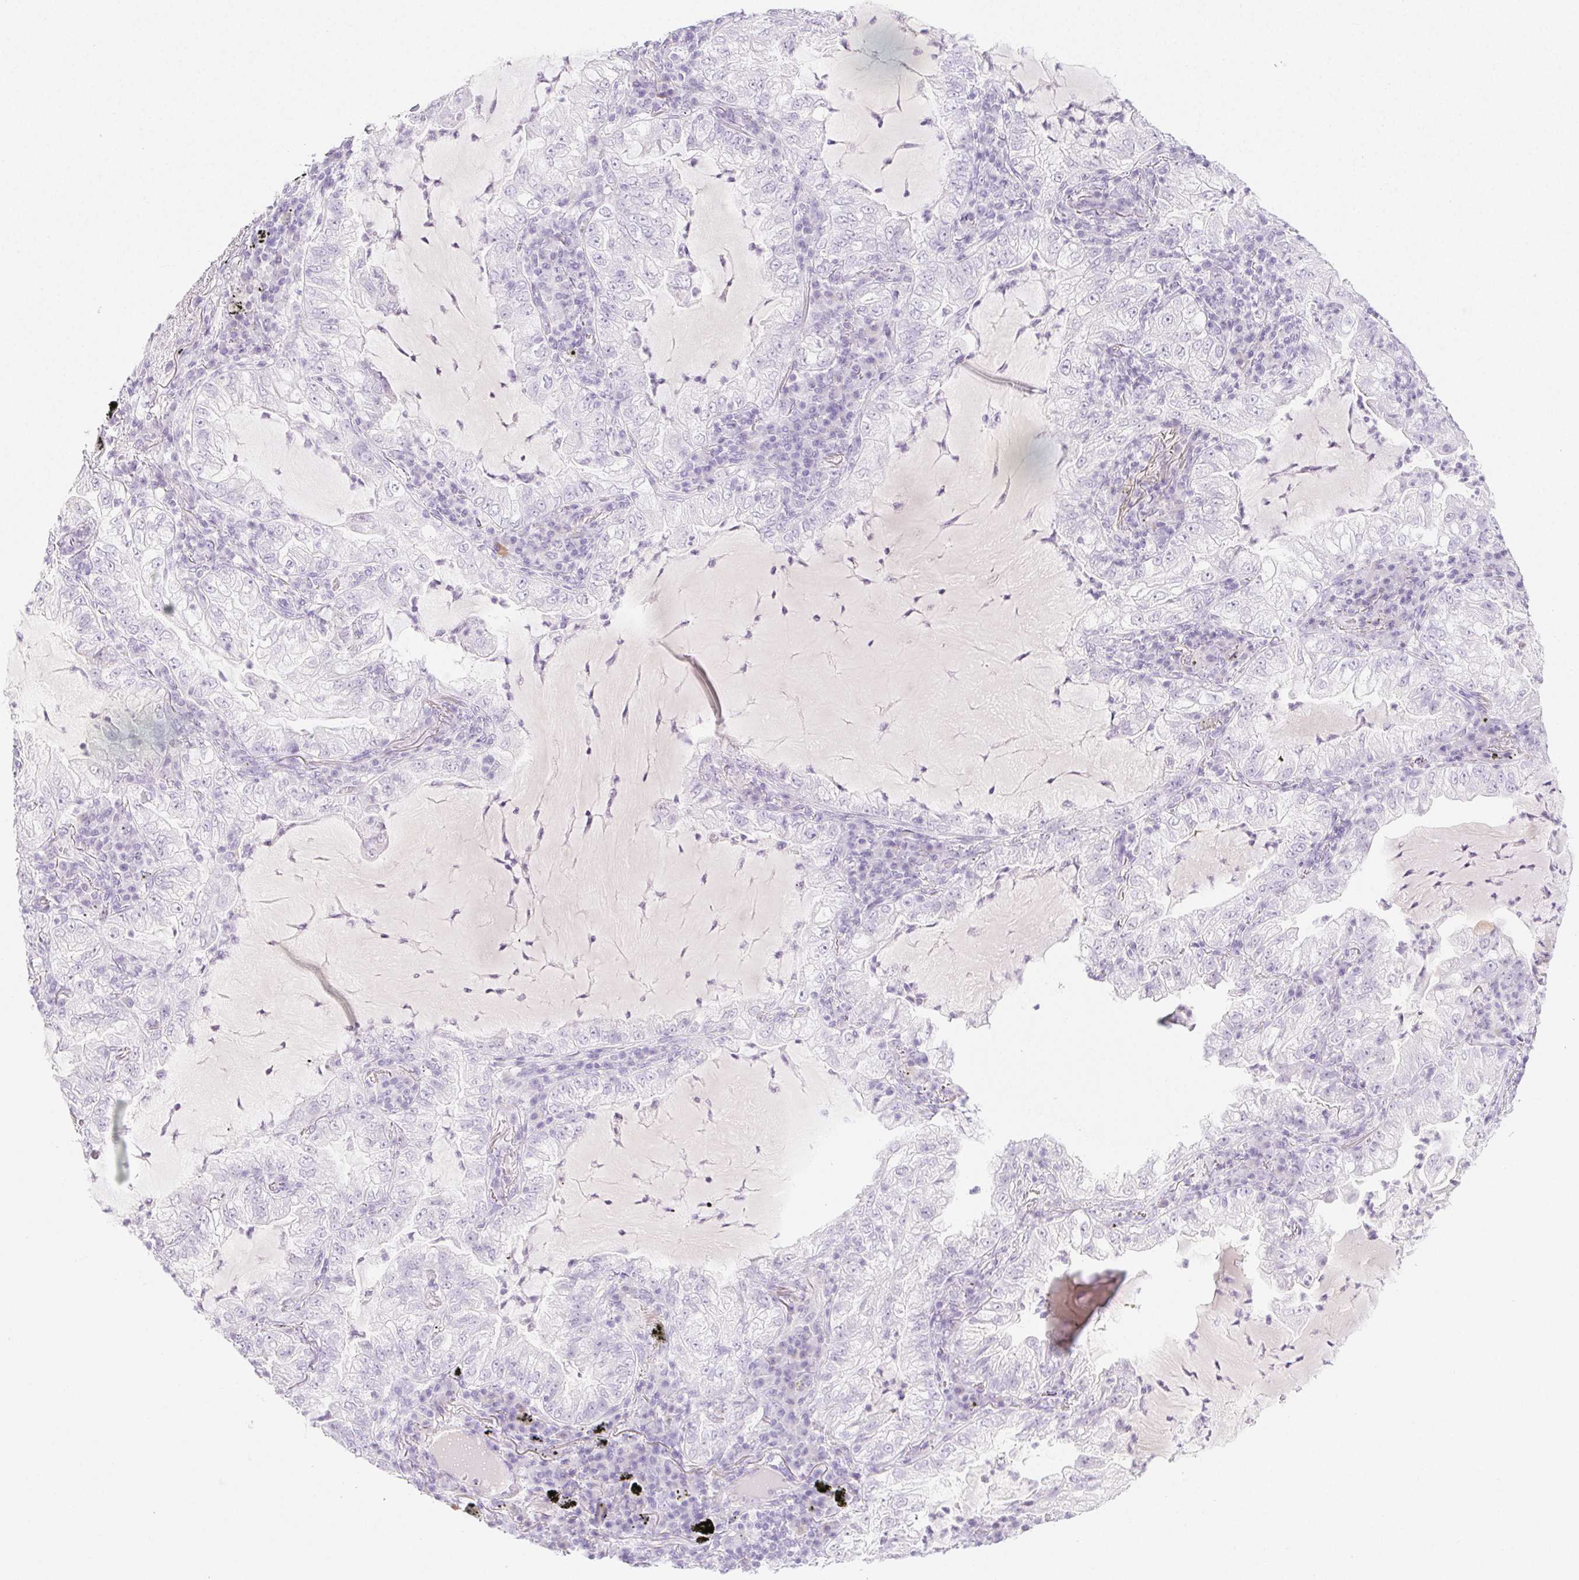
{"staining": {"intensity": "negative", "quantity": "none", "location": "none"}, "tissue": "lung cancer", "cell_type": "Tumor cells", "image_type": "cancer", "snomed": [{"axis": "morphology", "description": "Adenocarcinoma, NOS"}, {"axis": "topography", "description": "Lung"}], "caption": "An image of human lung adenocarcinoma is negative for staining in tumor cells.", "gene": "PI3", "patient": {"sex": "female", "age": 73}}